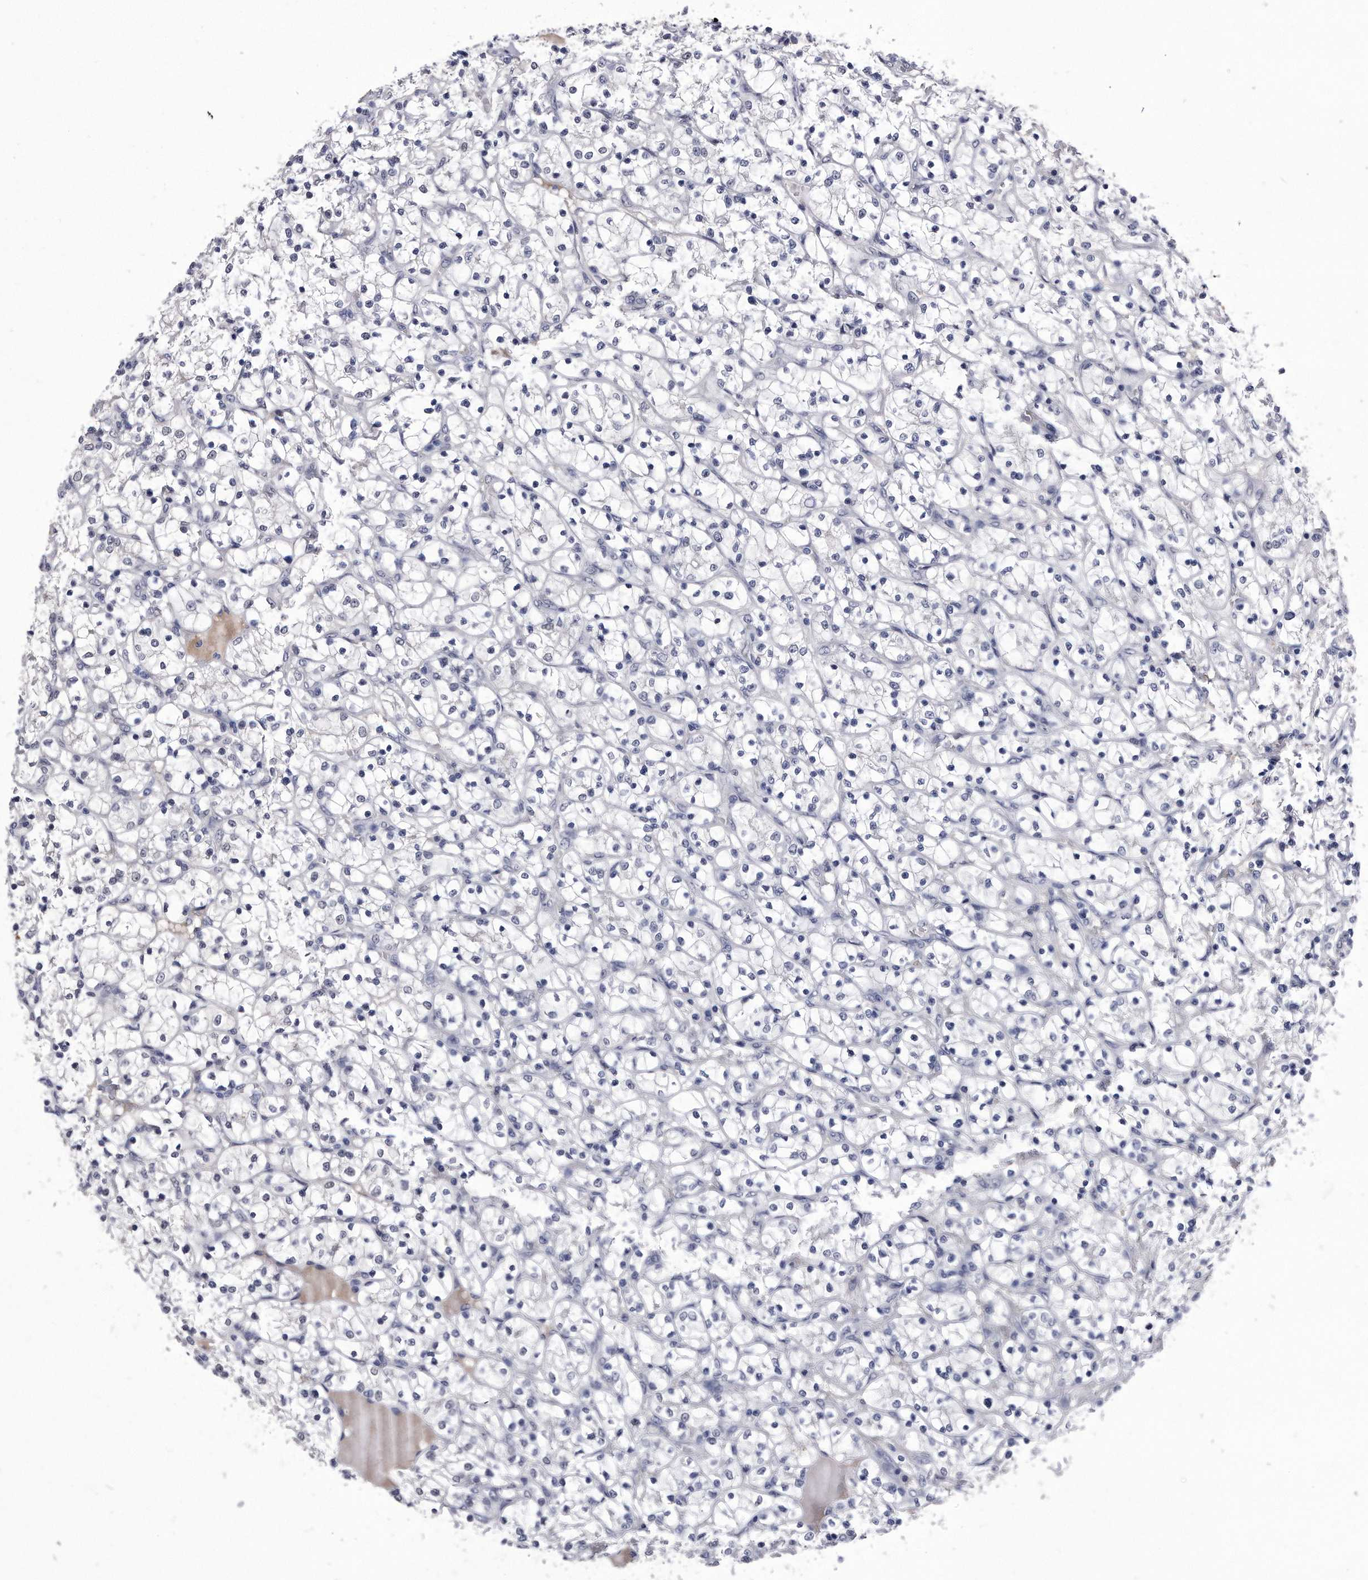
{"staining": {"intensity": "negative", "quantity": "none", "location": "none"}, "tissue": "renal cancer", "cell_type": "Tumor cells", "image_type": "cancer", "snomed": [{"axis": "morphology", "description": "Adenocarcinoma, NOS"}, {"axis": "topography", "description": "Kidney"}], "caption": "Tumor cells are negative for brown protein staining in renal cancer (adenocarcinoma).", "gene": "KCTD8", "patient": {"sex": "female", "age": 69}}